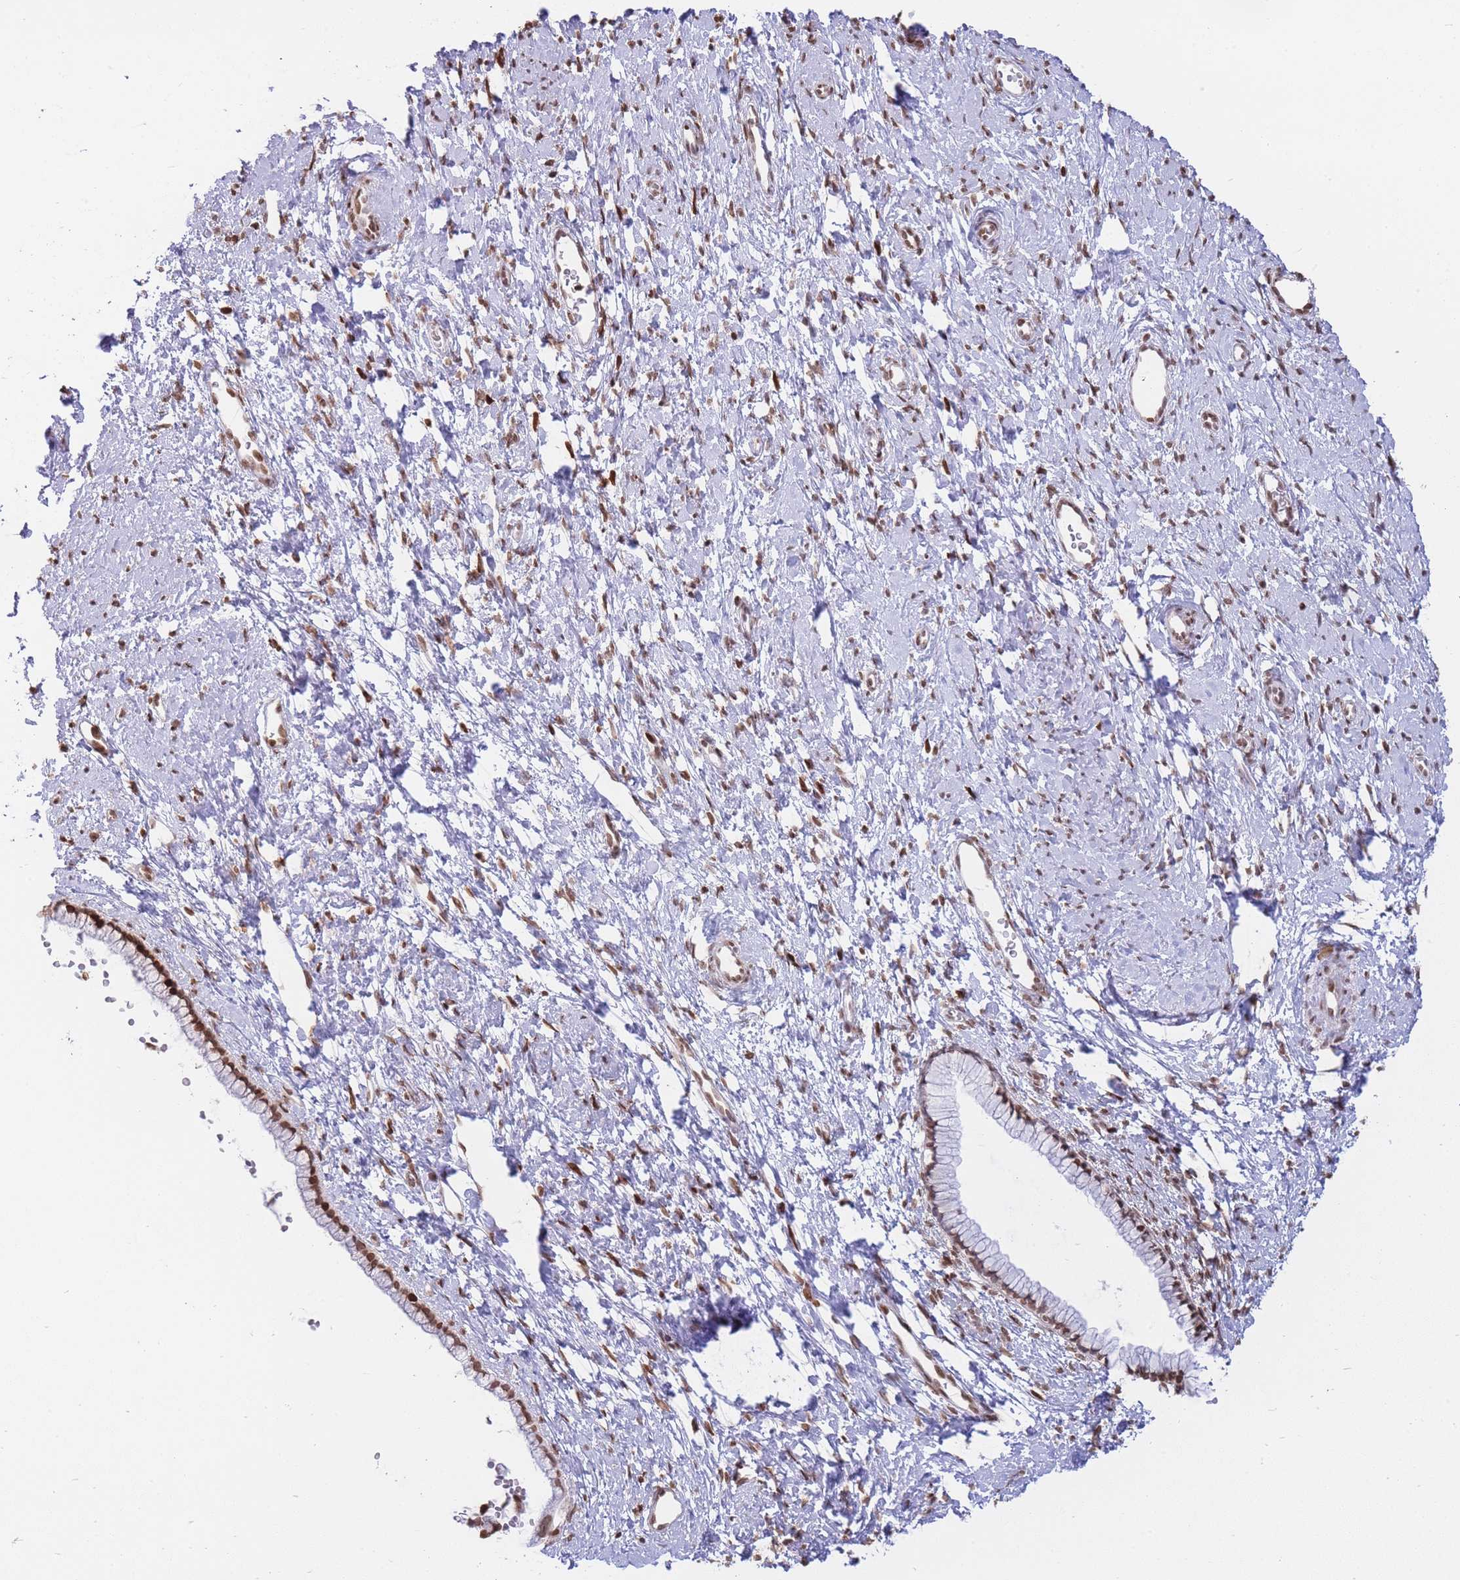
{"staining": {"intensity": "moderate", "quantity": ">75%", "location": "nuclear"}, "tissue": "cervix", "cell_type": "Glandular cells", "image_type": "normal", "snomed": [{"axis": "morphology", "description": "Normal tissue, NOS"}, {"axis": "topography", "description": "Cervix"}], "caption": "DAB immunohistochemical staining of normal cervix demonstrates moderate nuclear protein staining in about >75% of glandular cells. Ihc stains the protein in brown and the nuclei are stained blue.", "gene": "SHISAL1", "patient": {"sex": "female", "age": 57}}